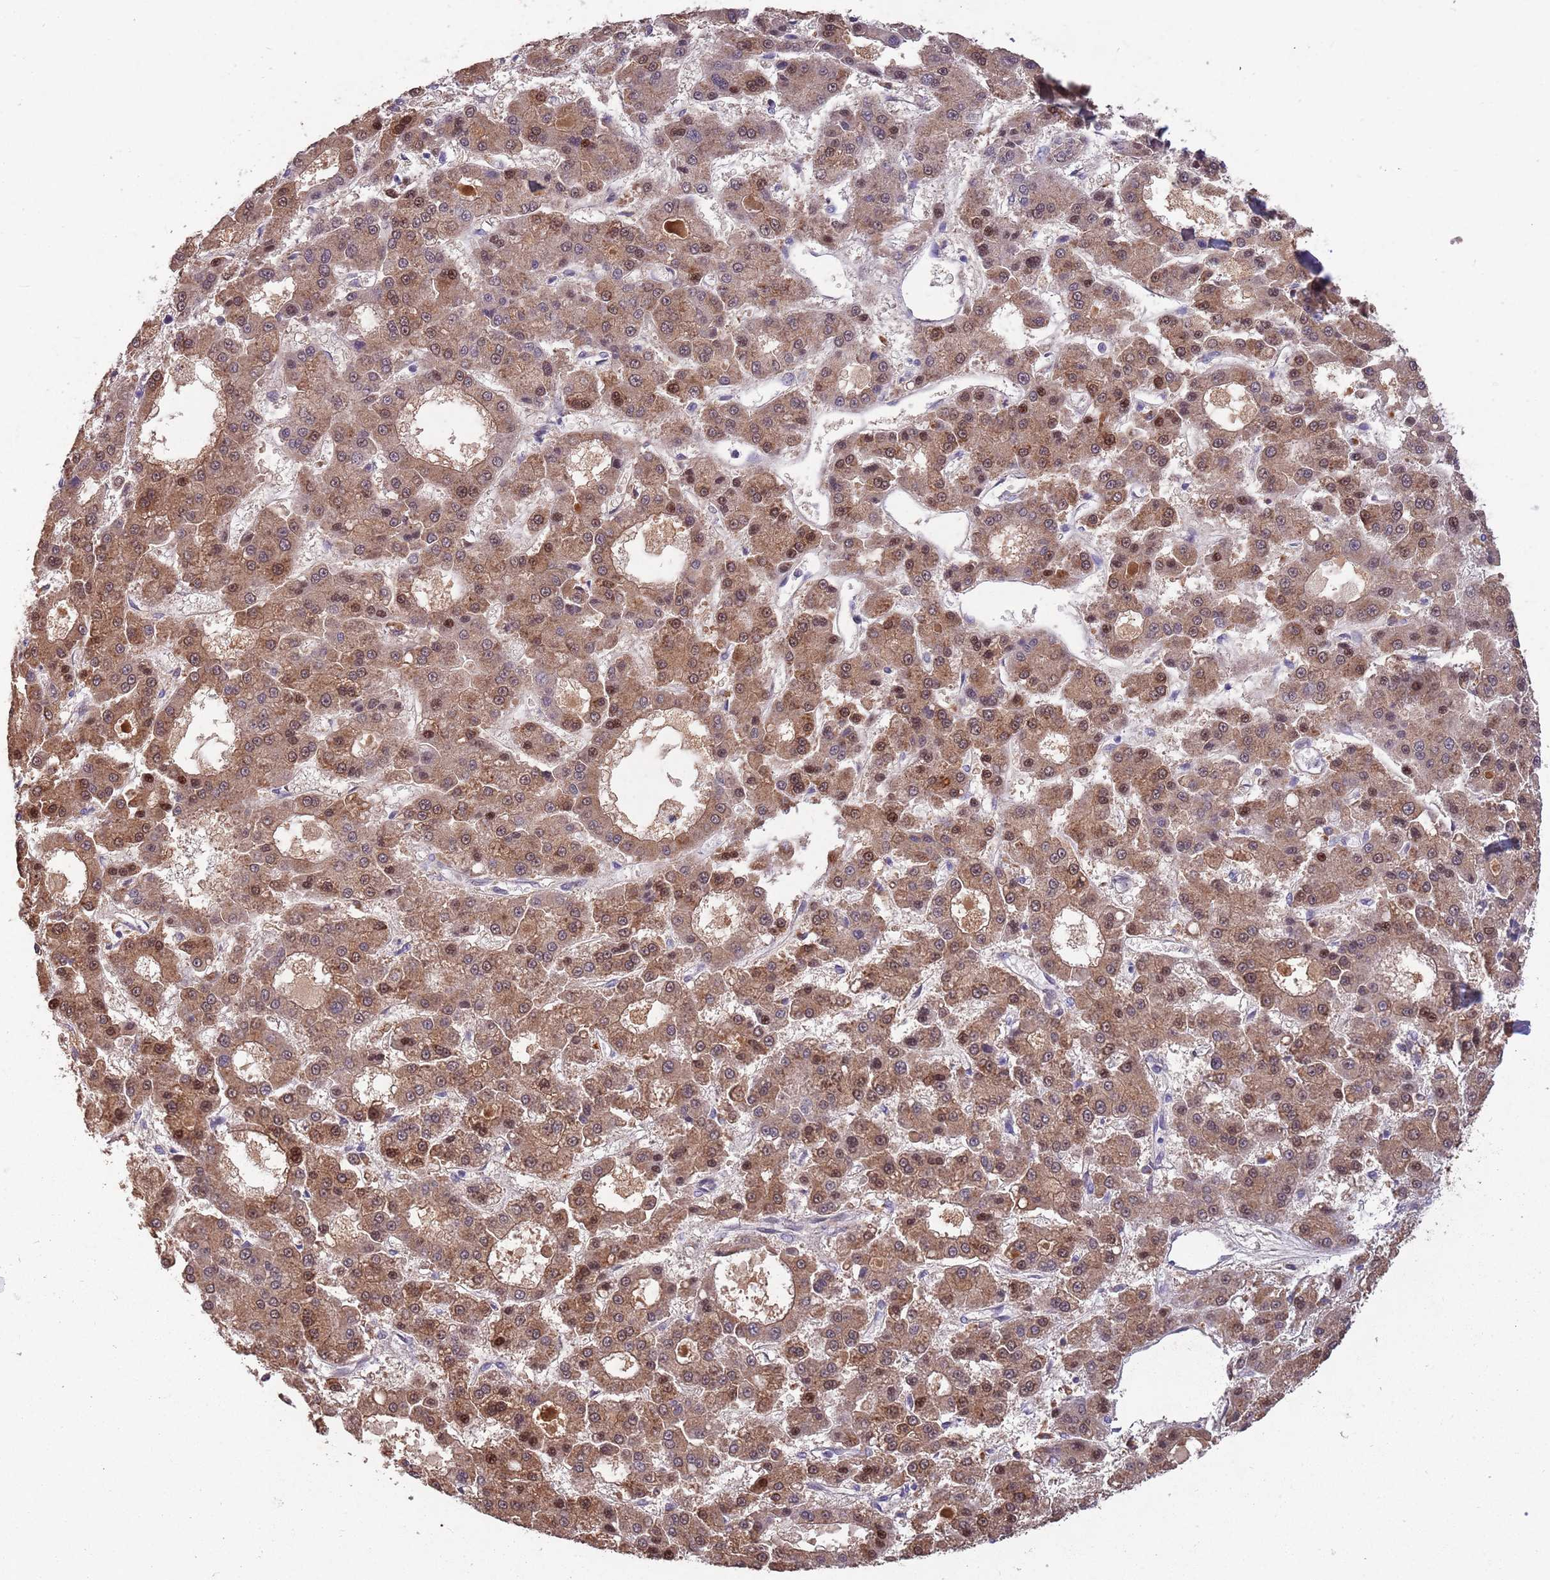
{"staining": {"intensity": "moderate", "quantity": ">75%", "location": "cytoplasmic/membranous,nuclear"}, "tissue": "liver cancer", "cell_type": "Tumor cells", "image_type": "cancer", "snomed": [{"axis": "morphology", "description": "Carcinoma, Hepatocellular, NOS"}, {"axis": "topography", "description": "Liver"}], "caption": "A brown stain shows moderate cytoplasmic/membranous and nuclear positivity of a protein in liver cancer (hepatocellular carcinoma) tumor cells.", "gene": "ZNF639", "patient": {"sex": "male", "age": 70}}